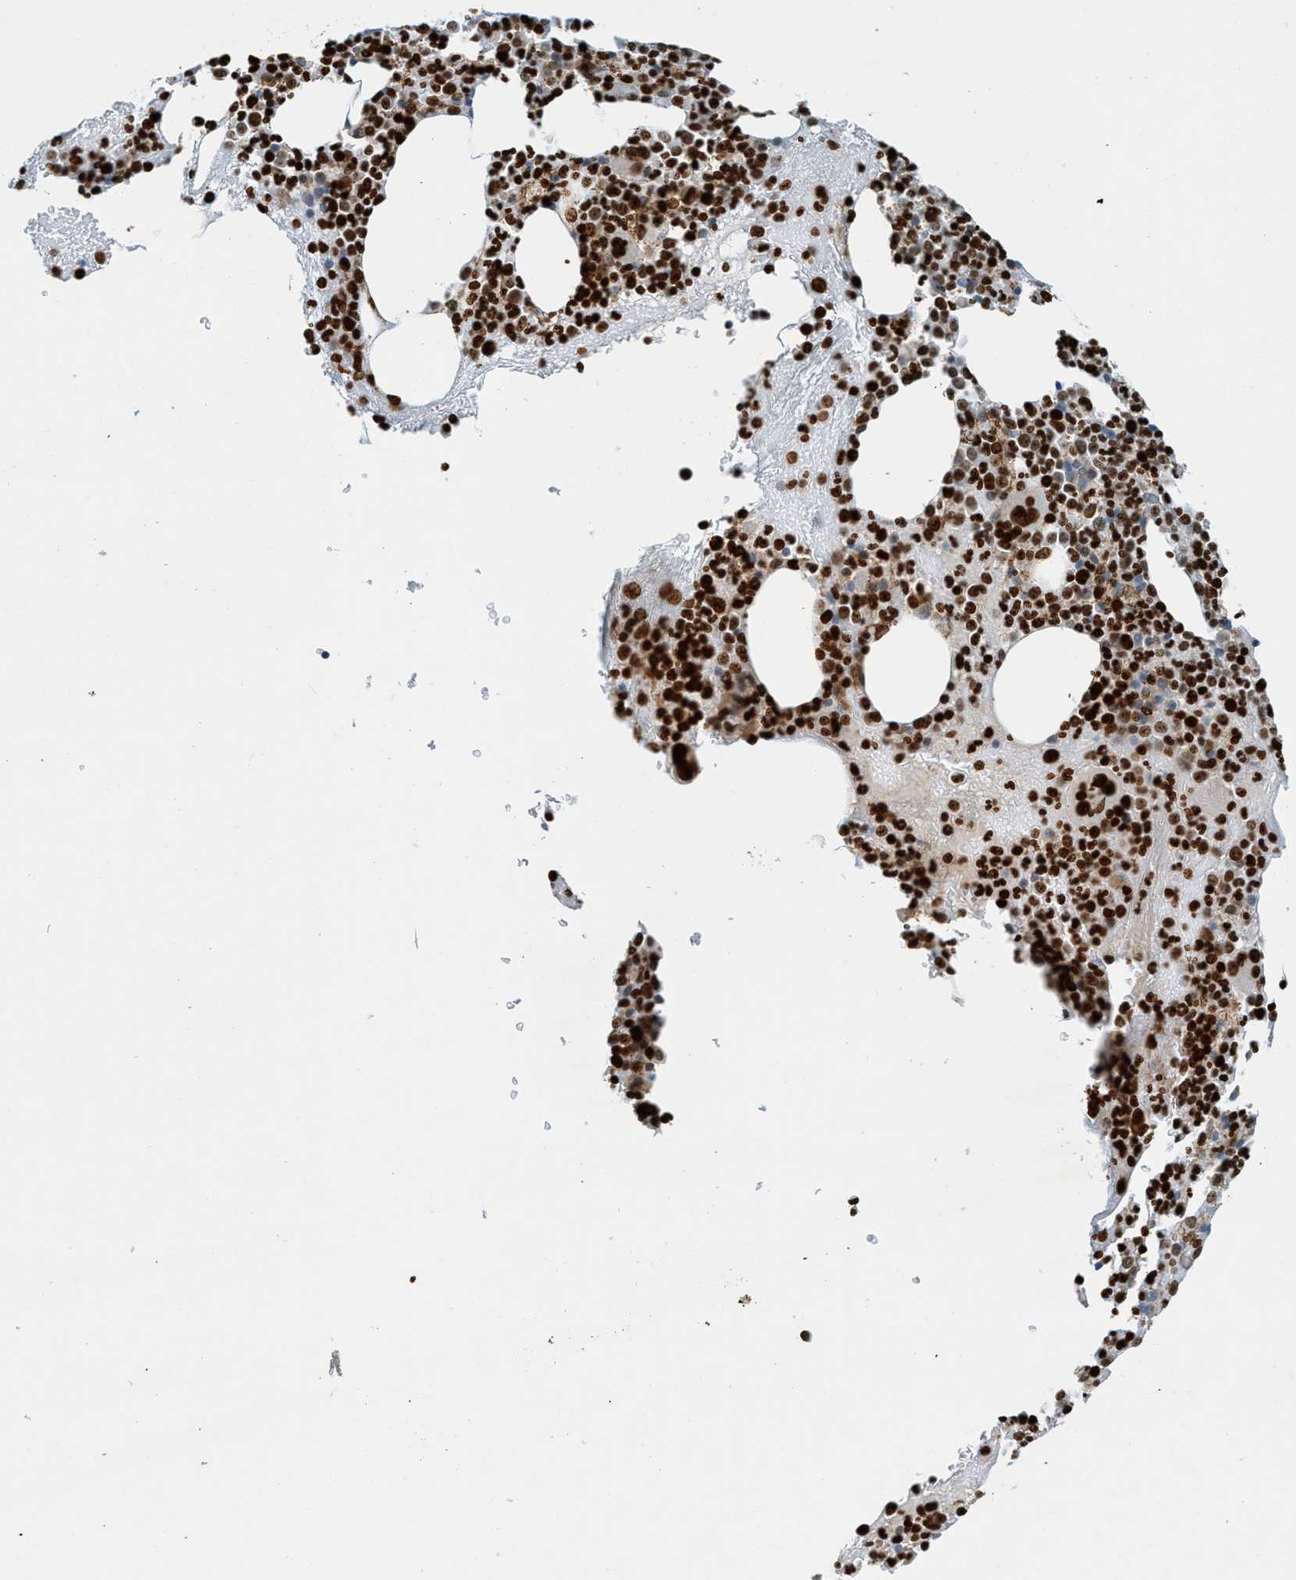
{"staining": {"intensity": "strong", "quantity": ">75%", "location": "nuclear"}, "tissue": "bone marrow", "cell_type": "Hematopoietic cells", "image_type": "normal", "snomed": [{"axis": "morphology", "description": "Normal tissue, NOS"}, {"axis": "morphology", "description": "Inflammation, NOS"}, {"axis": "topography", "description": "Bone marrow"}], "caption": "Bone marrow stained with a protein marker shows strong staining in hematopoietic cells.", "gene": "SH3D19", "patient": {"sex": "male", "age": 73}}